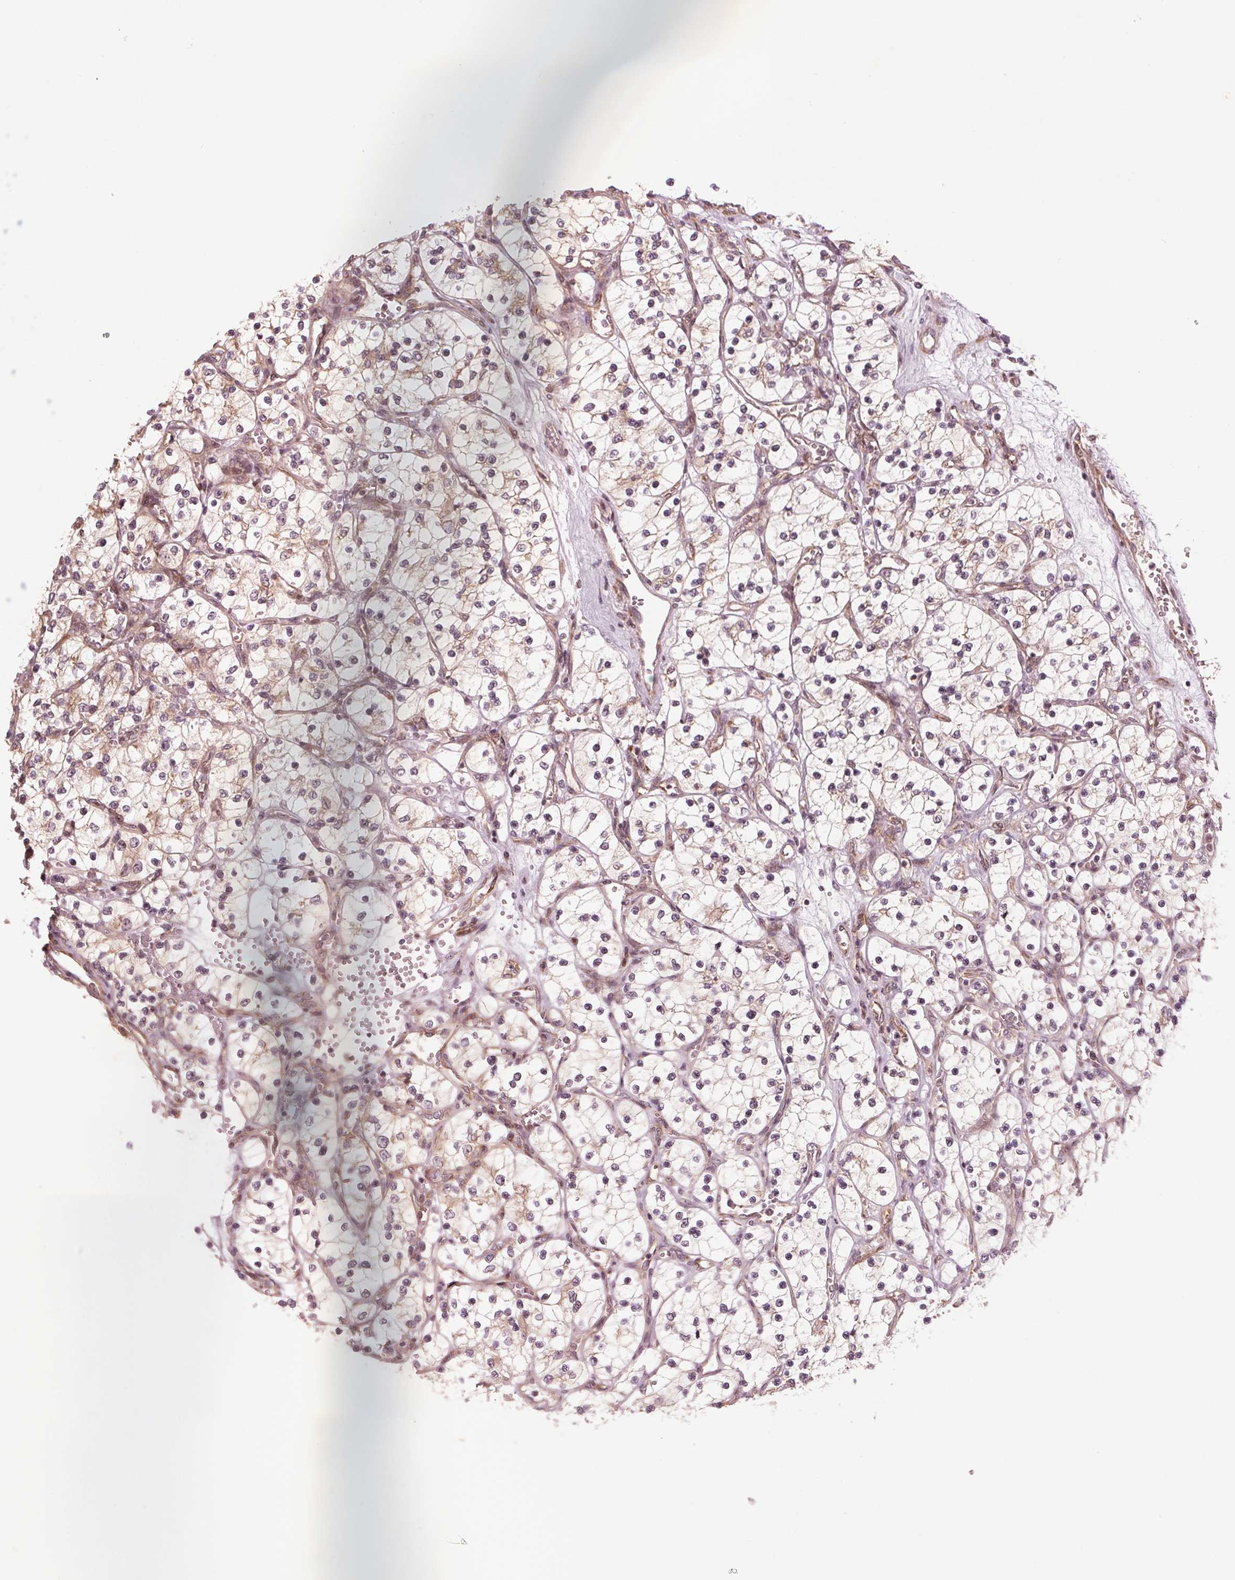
{"staining": {"intensity": "weak", "quantity": "25%-75%", "location": "cytoplasmic/membranous"}, "tissue": "renal cancer", "cell_type": "Tumor cells", "image_type": "cancer", "snomed": [{"axis": "morphology", "description": "Adenocarcinoma, NOS"}, {"axis": "topography", "description": "Kidney"}], "caption": "DAB immunohistochemical staining of human renal cancer displays weak cytoplasmic/membranous protein positivity in about 25%-75% of tumor cells. (DAB IHC with brightfield microscopy, high magnification).", "gene": "CMIP", "patient": {"sex": "female", "age": 69}}